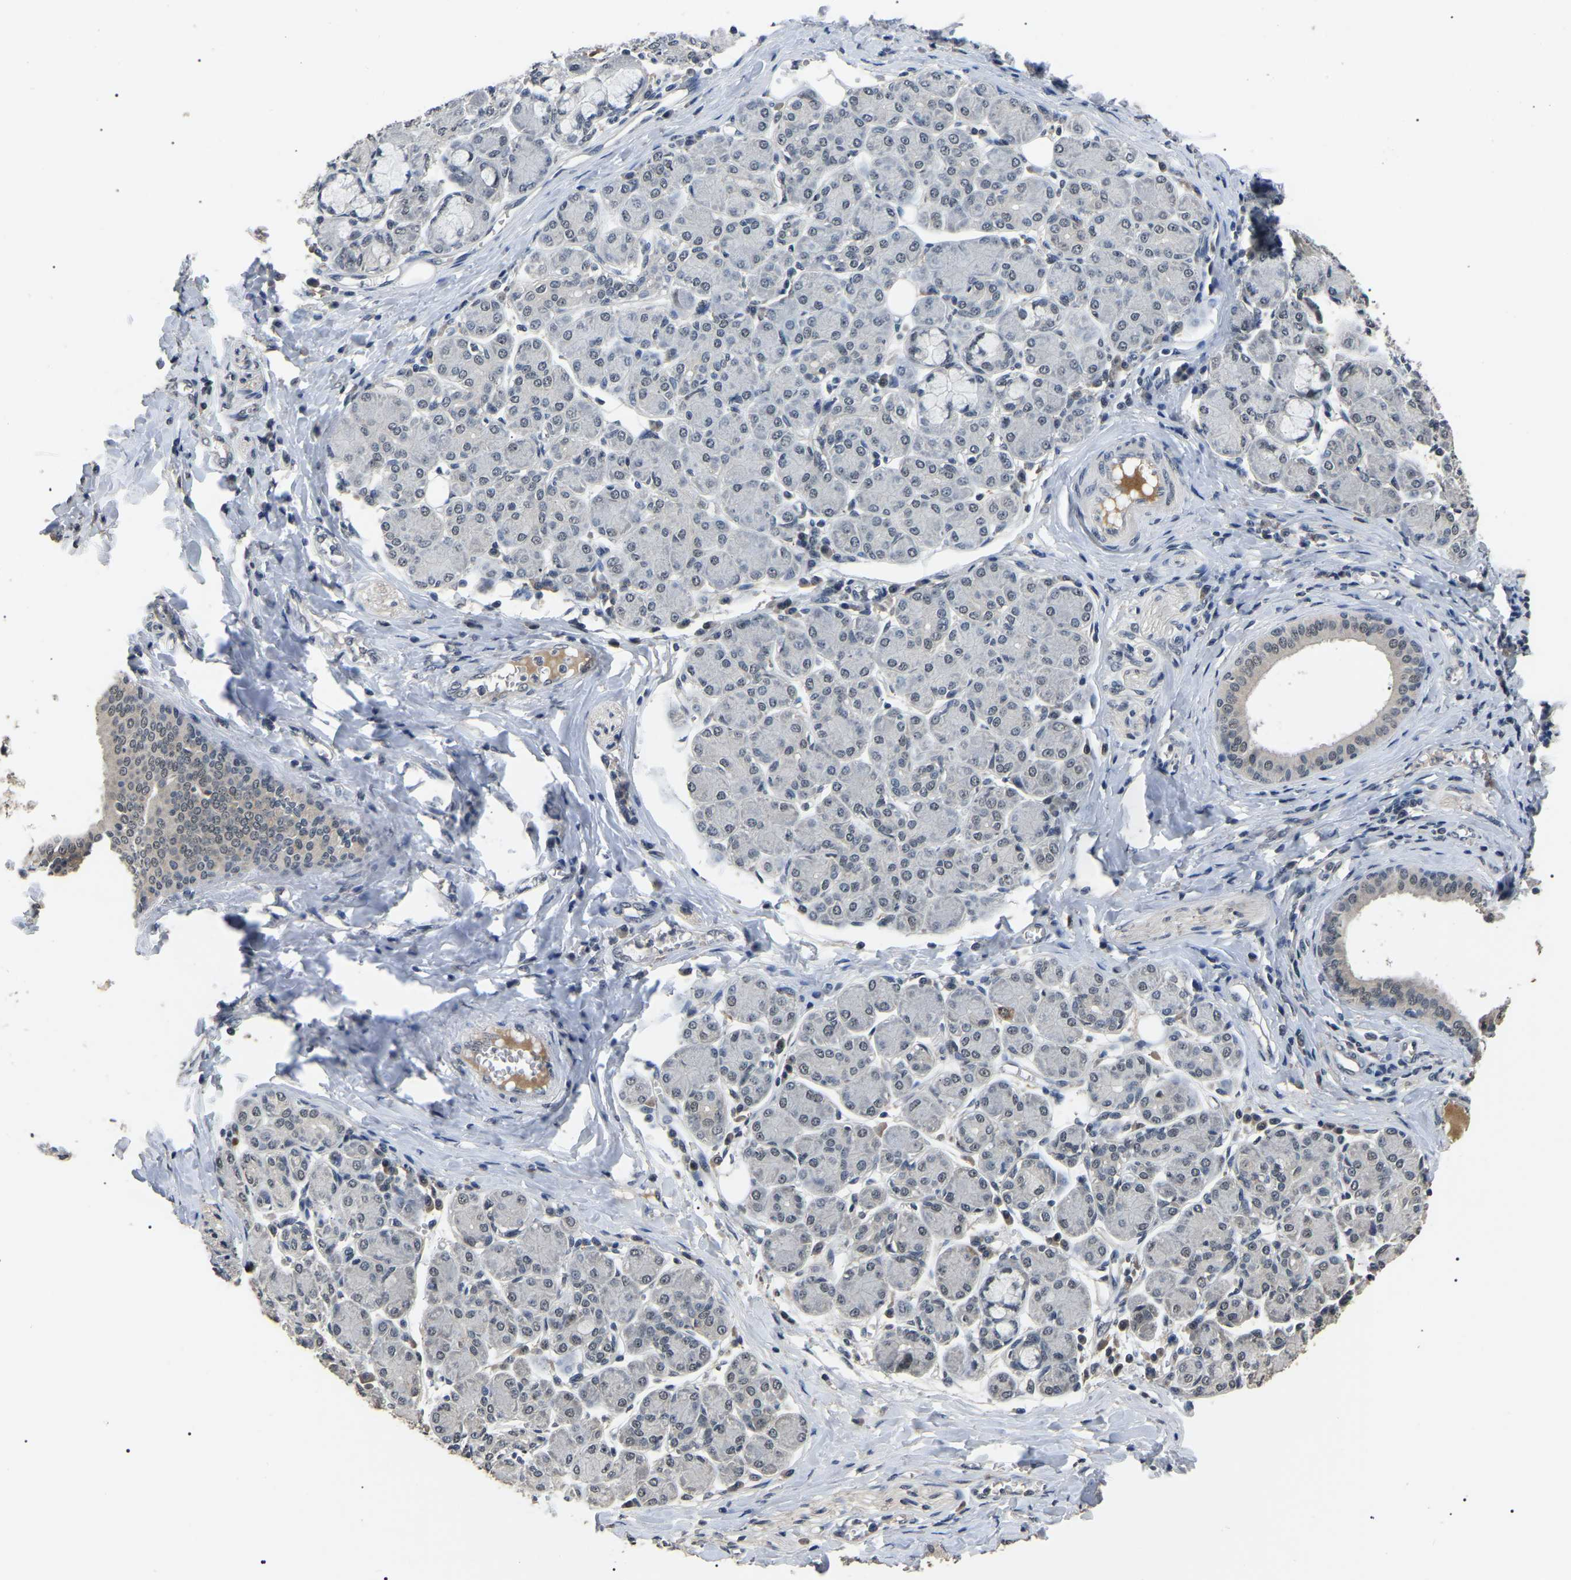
{"staining": {"intensity": "weak", "quantity": "<25%", "location": "cytoplasmic/membranous"}, "tissue": "salivary gland", "cell_type": "Glandular cells", "image_type": "normal", "snomed": [{"axis": "morphology", "description": "Normal tissue, NOS"}, {"axis": "morphology", "description": "Inflammation, NOS"}, {"axis": "topography", "description": "Lymph node"}, {"axis": "topography", "description": "Salivary gland"}], "caption": "High power microscopy histopathology image of an immunohistochemistry micrograph of unremarkable salivary gland, revealing no significant positivity in glandular cells.", "gene": "PPM1E", "patient": {"sex": "male", "age": 3}}